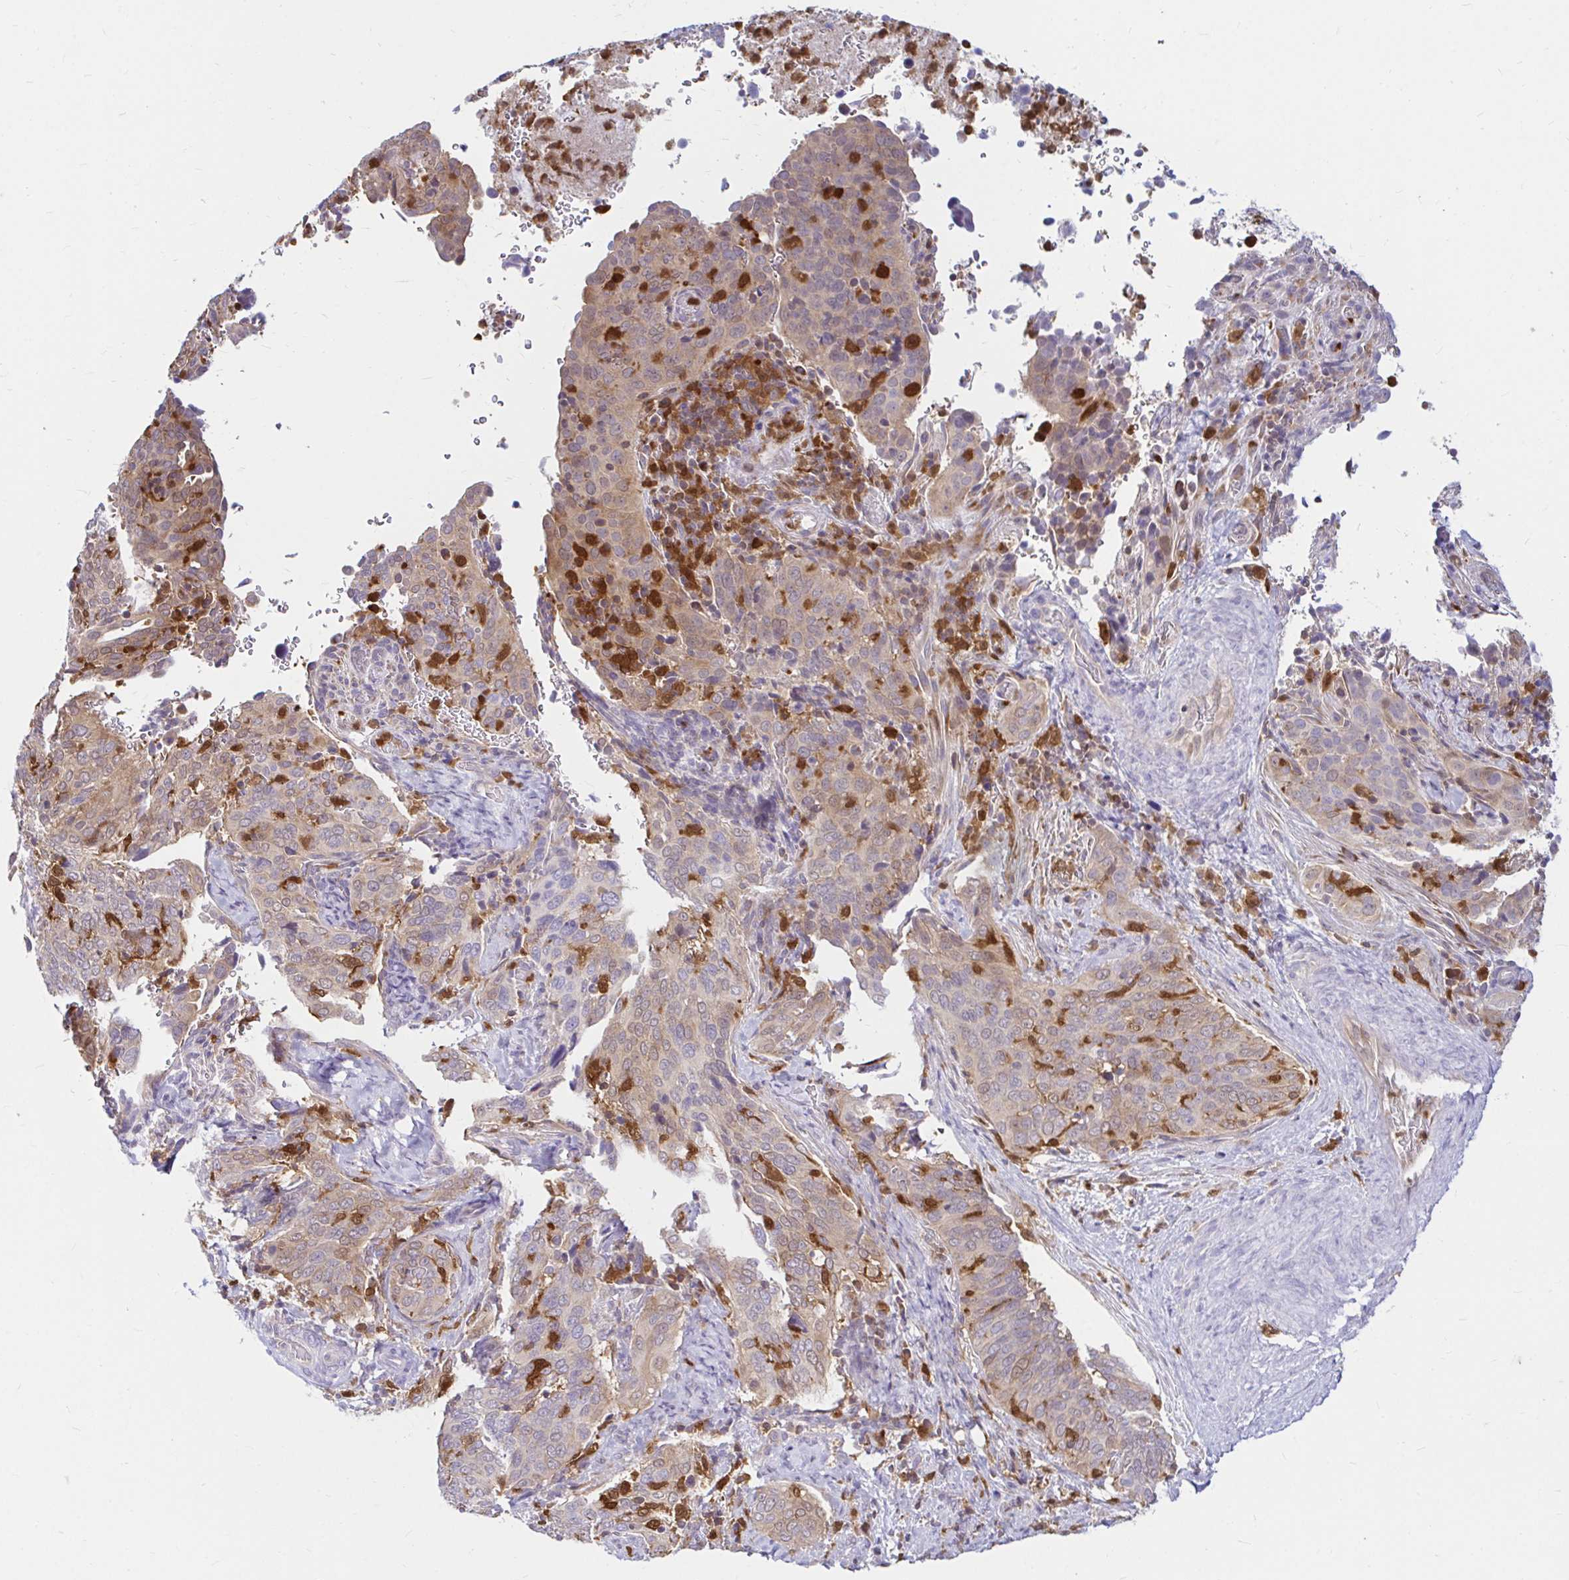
{"staining": {"intensity": "weak", "quantity": "25%-75%", "location": "cytoplasmic/membranous"}, "tissue": "cervical cancer", "cell_type": "Tumor cells", "image_type": "cancer", "snomed": [{"axis": "morphology", "description": "Squamous cell carcinoma, NOS"}, {"axis": "topography", "description": "Cervix"}], "caption": "Cervical cancer tissue displays weak cytoplasmic/membranous expression in about 25%-75% of tumor cells, visualized by immunohistochemistry.", "gene": "PYCARD", "patient": {"sex": "female", "age": 38}}